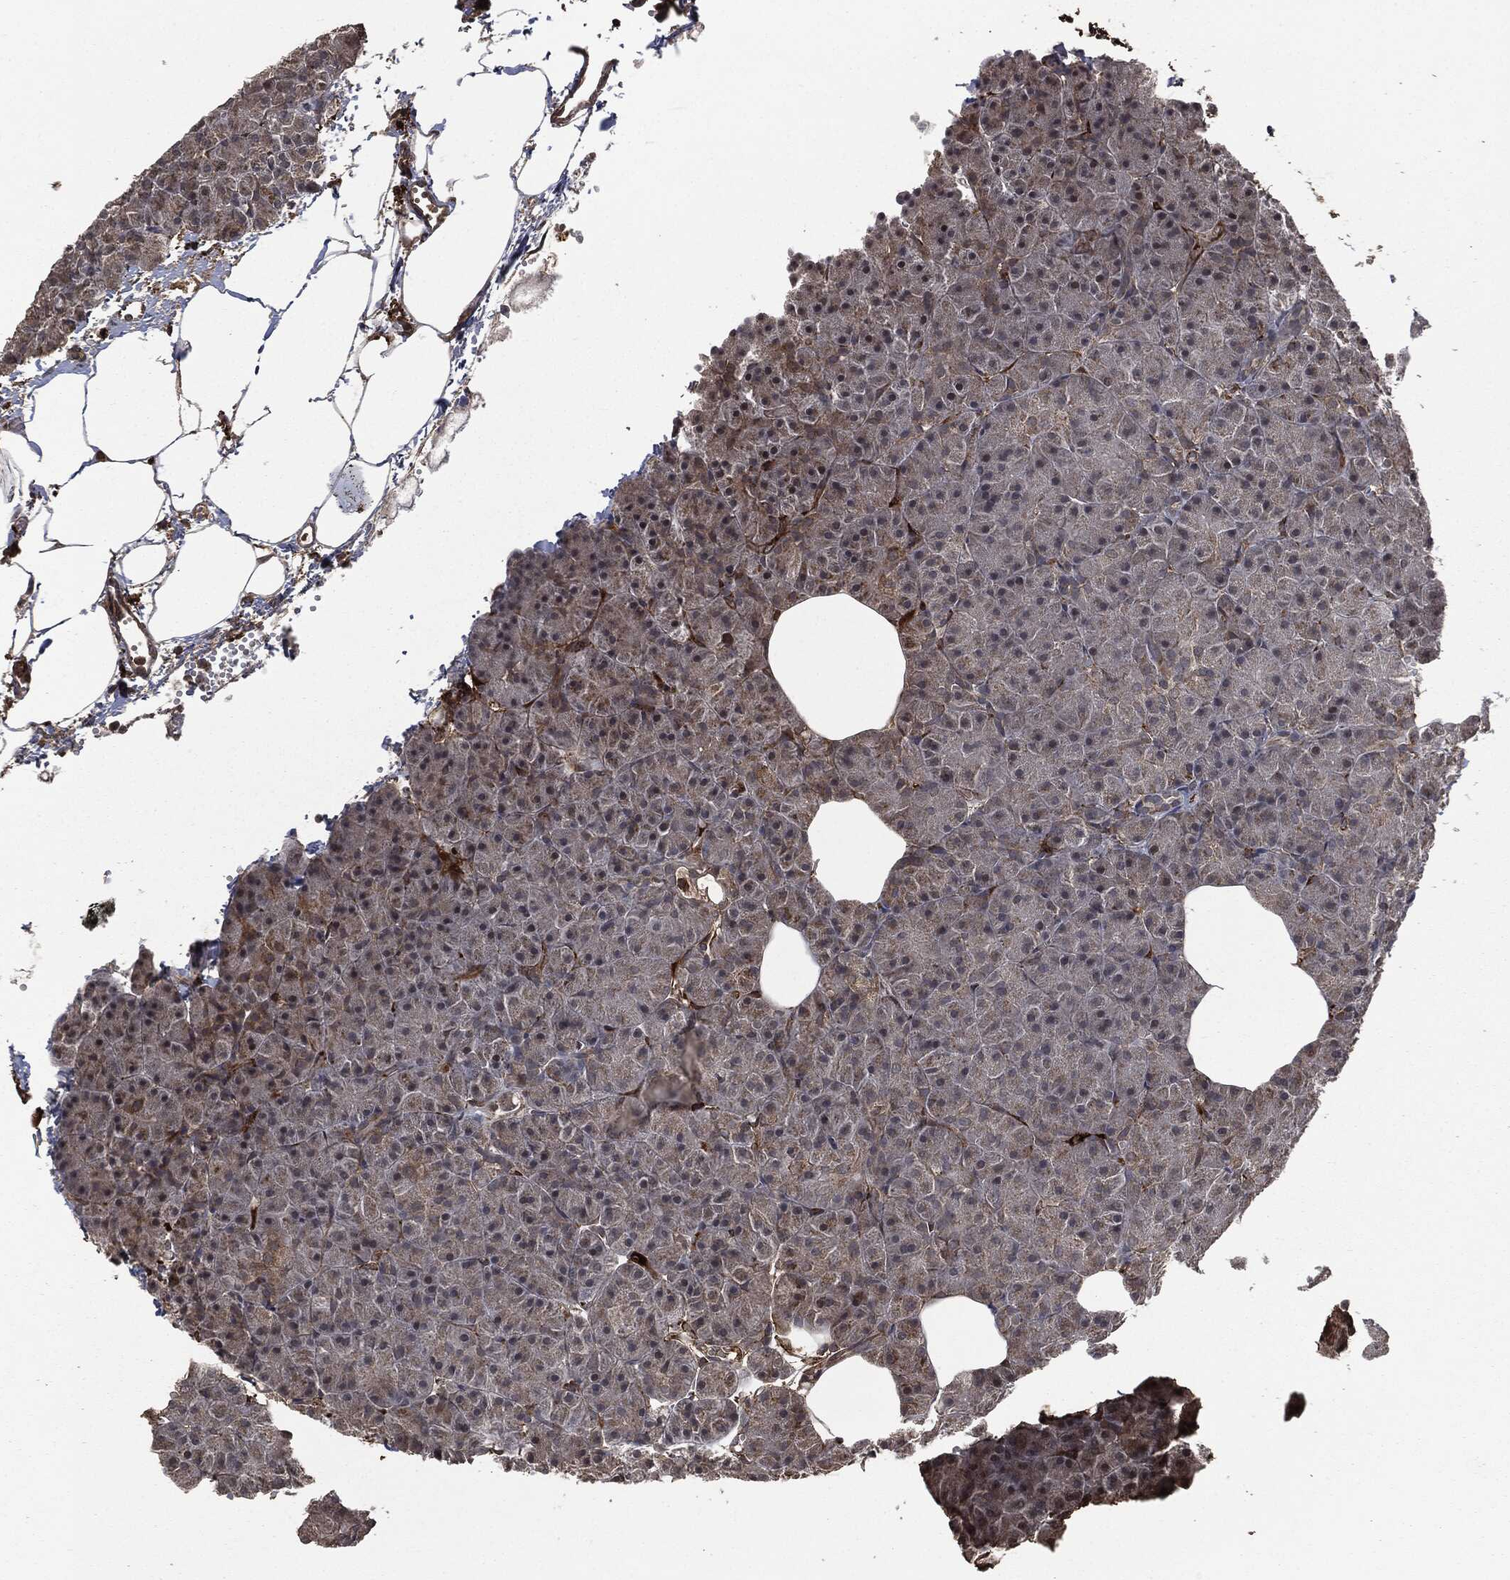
{"staining": {"intensity": "negative", "quantity": "none", "location": "none"}, "tissue": "pancreas", "cell_type": "Exocrine glandular cells", "image_type": "normal", "snomed": [{"axis": "morphology", "description": "Normal tissue, NOS"}, {"axis": "topography", "description": "Pancreas"}], "caption": "Exocrine glandular cells show no significant protein staining in benign pancreas.", "gene": "CRABP2", "patient": {"sex": "male", "age": 61}}